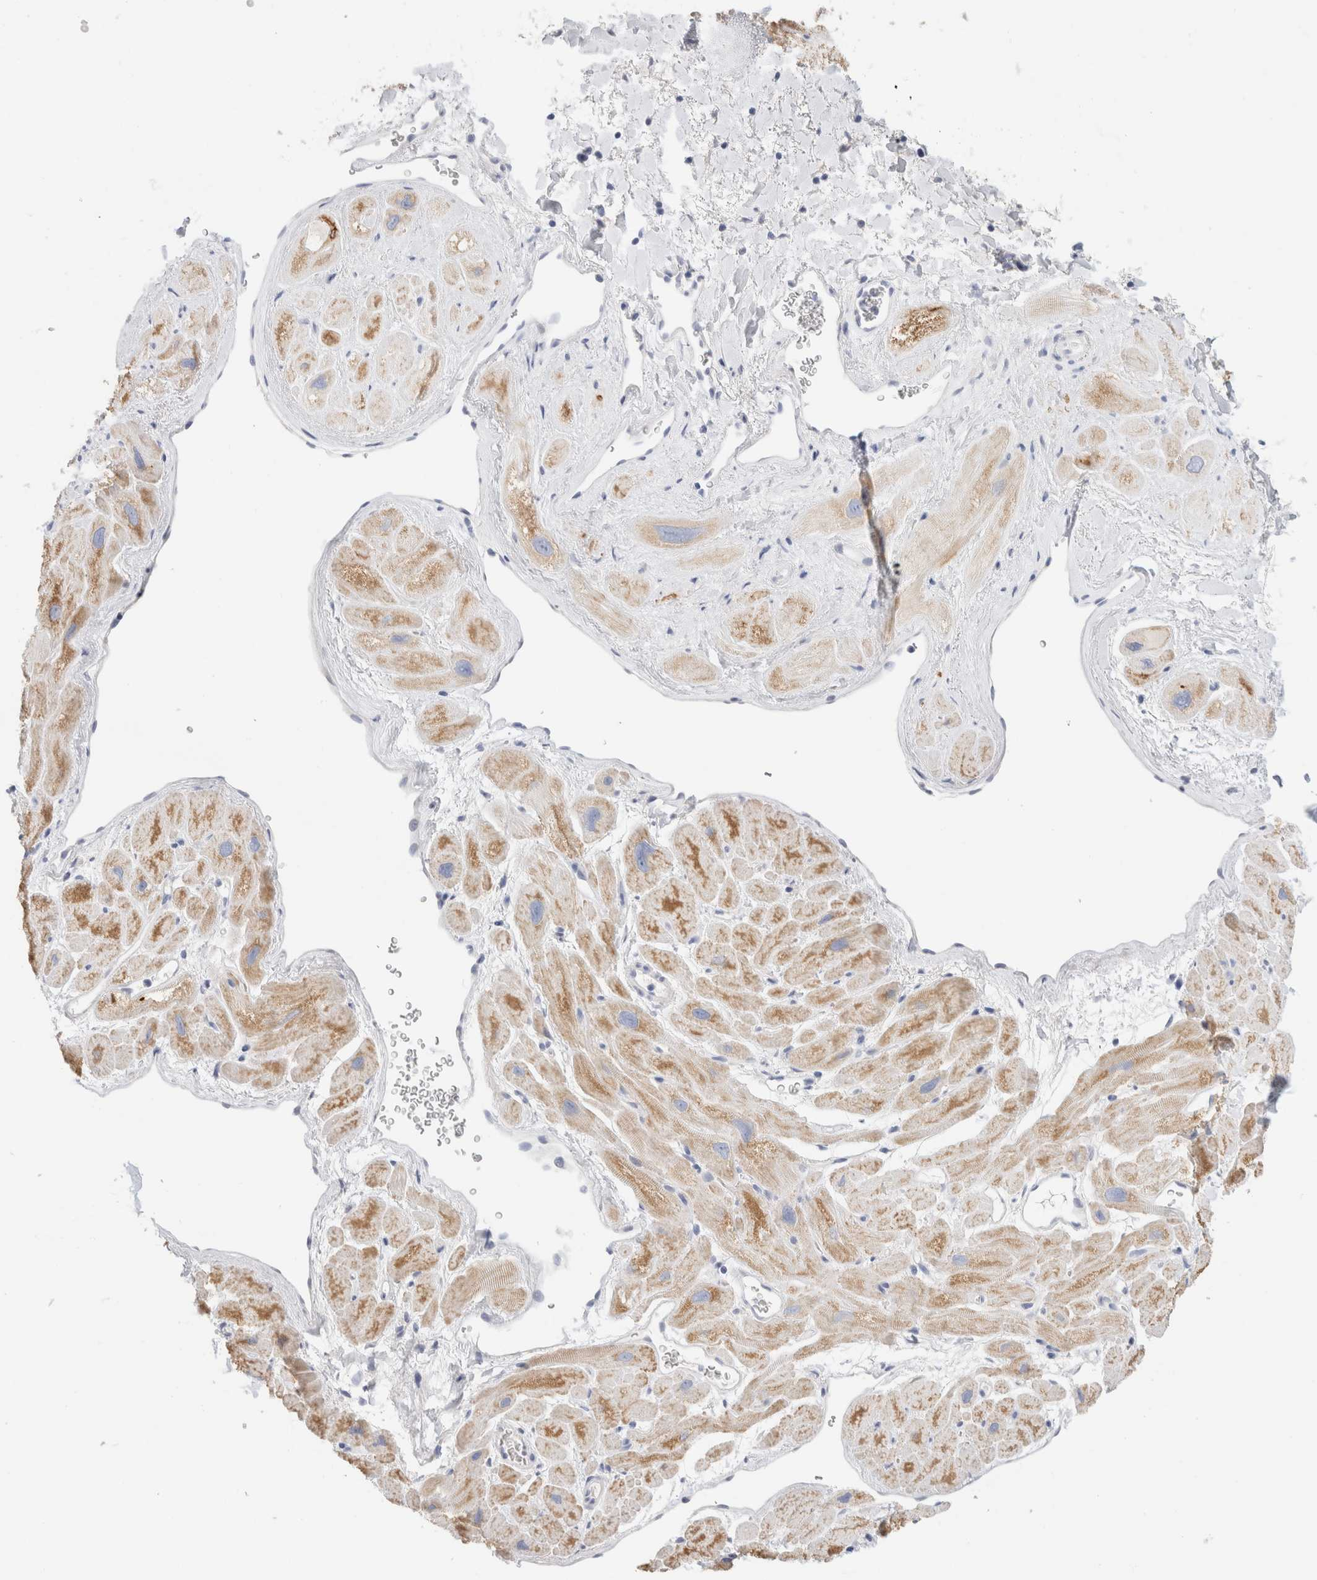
{"staining": {"intensity": "moderate", "quantity": ">75%", "location": "cytoplasmic/membranous"}, "tissue": "heart muscle", "cell_type": "Cardiomyocytes", "image_type": "normal", "snomed": [{"axis": "morphology", "description": "Normal tissue, NOS"}, {"axis": "topography", "description": "Heart"}], "caption": "This histopathology image exhibits benign heart muscle stained with immunohistochemistry (IHC) to label a protein in brown. The cytoplasmic/membranous of cardiomyocytes show moderate positivity for the protein. Nuclei are counter-stained blue.", "gene": "GADD45G", "patient": {"sex": "male", "age": 49}}